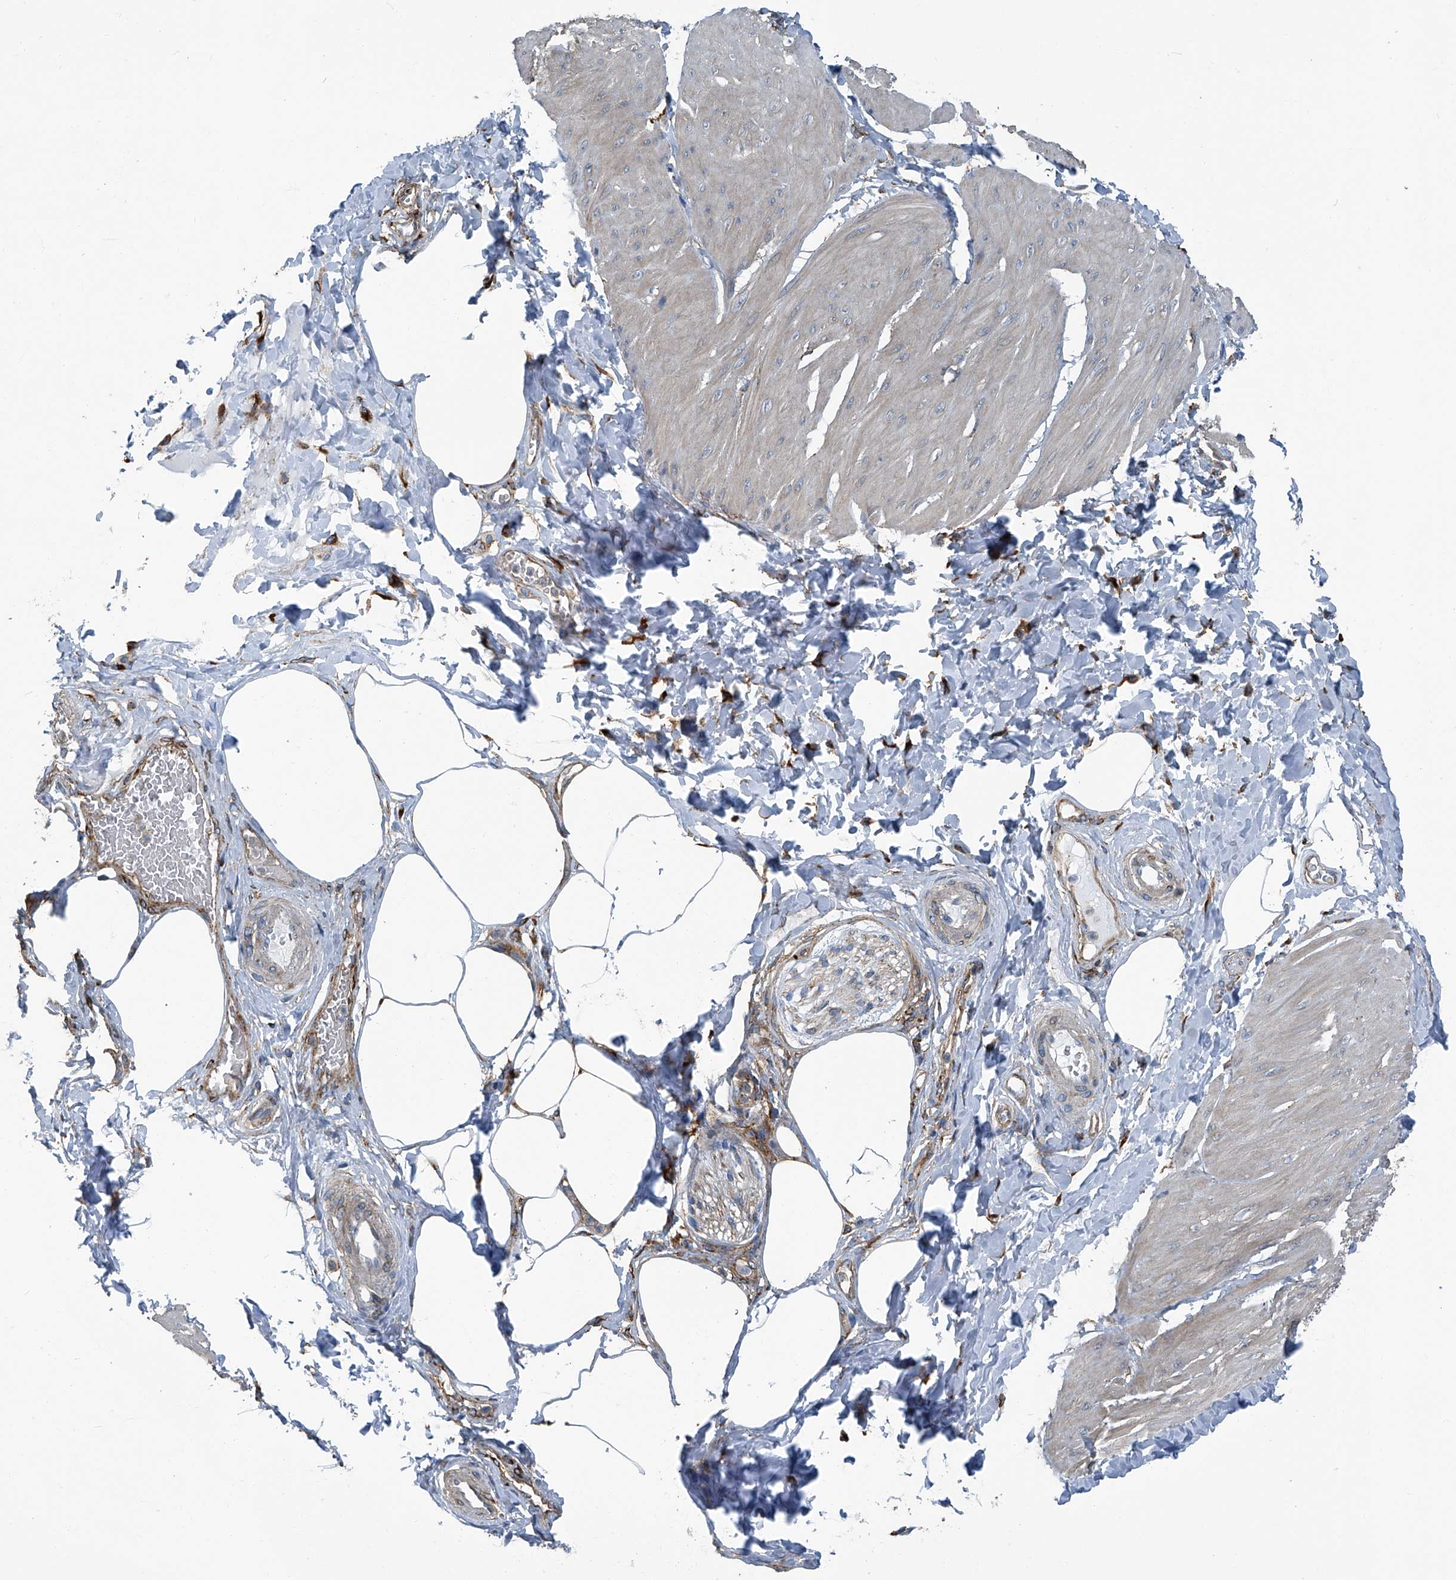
{"staining": {"intensity": "negative", "quantity": "none", "location": "none"}, "tissue": "smooth muscle", "cell_type": "Smooth muscle cells", "image_type": "normal", "snomed": [{"axis": "morphology", "description": "Urothelial carcinoma, High grade"}, {"axis": "topography", "description": "Urinary bladder"}], "caption": "Immunohistochemistry (IHC) of benign human smooth muscle demonstrates no expression in smooth muscle cells. The staining is performed using DAB brown chromogen with nuclei counter-stained in using hematoxylin.", "gene": "SEPTIN7", "patient": {"sex": "male", "age": 46}}